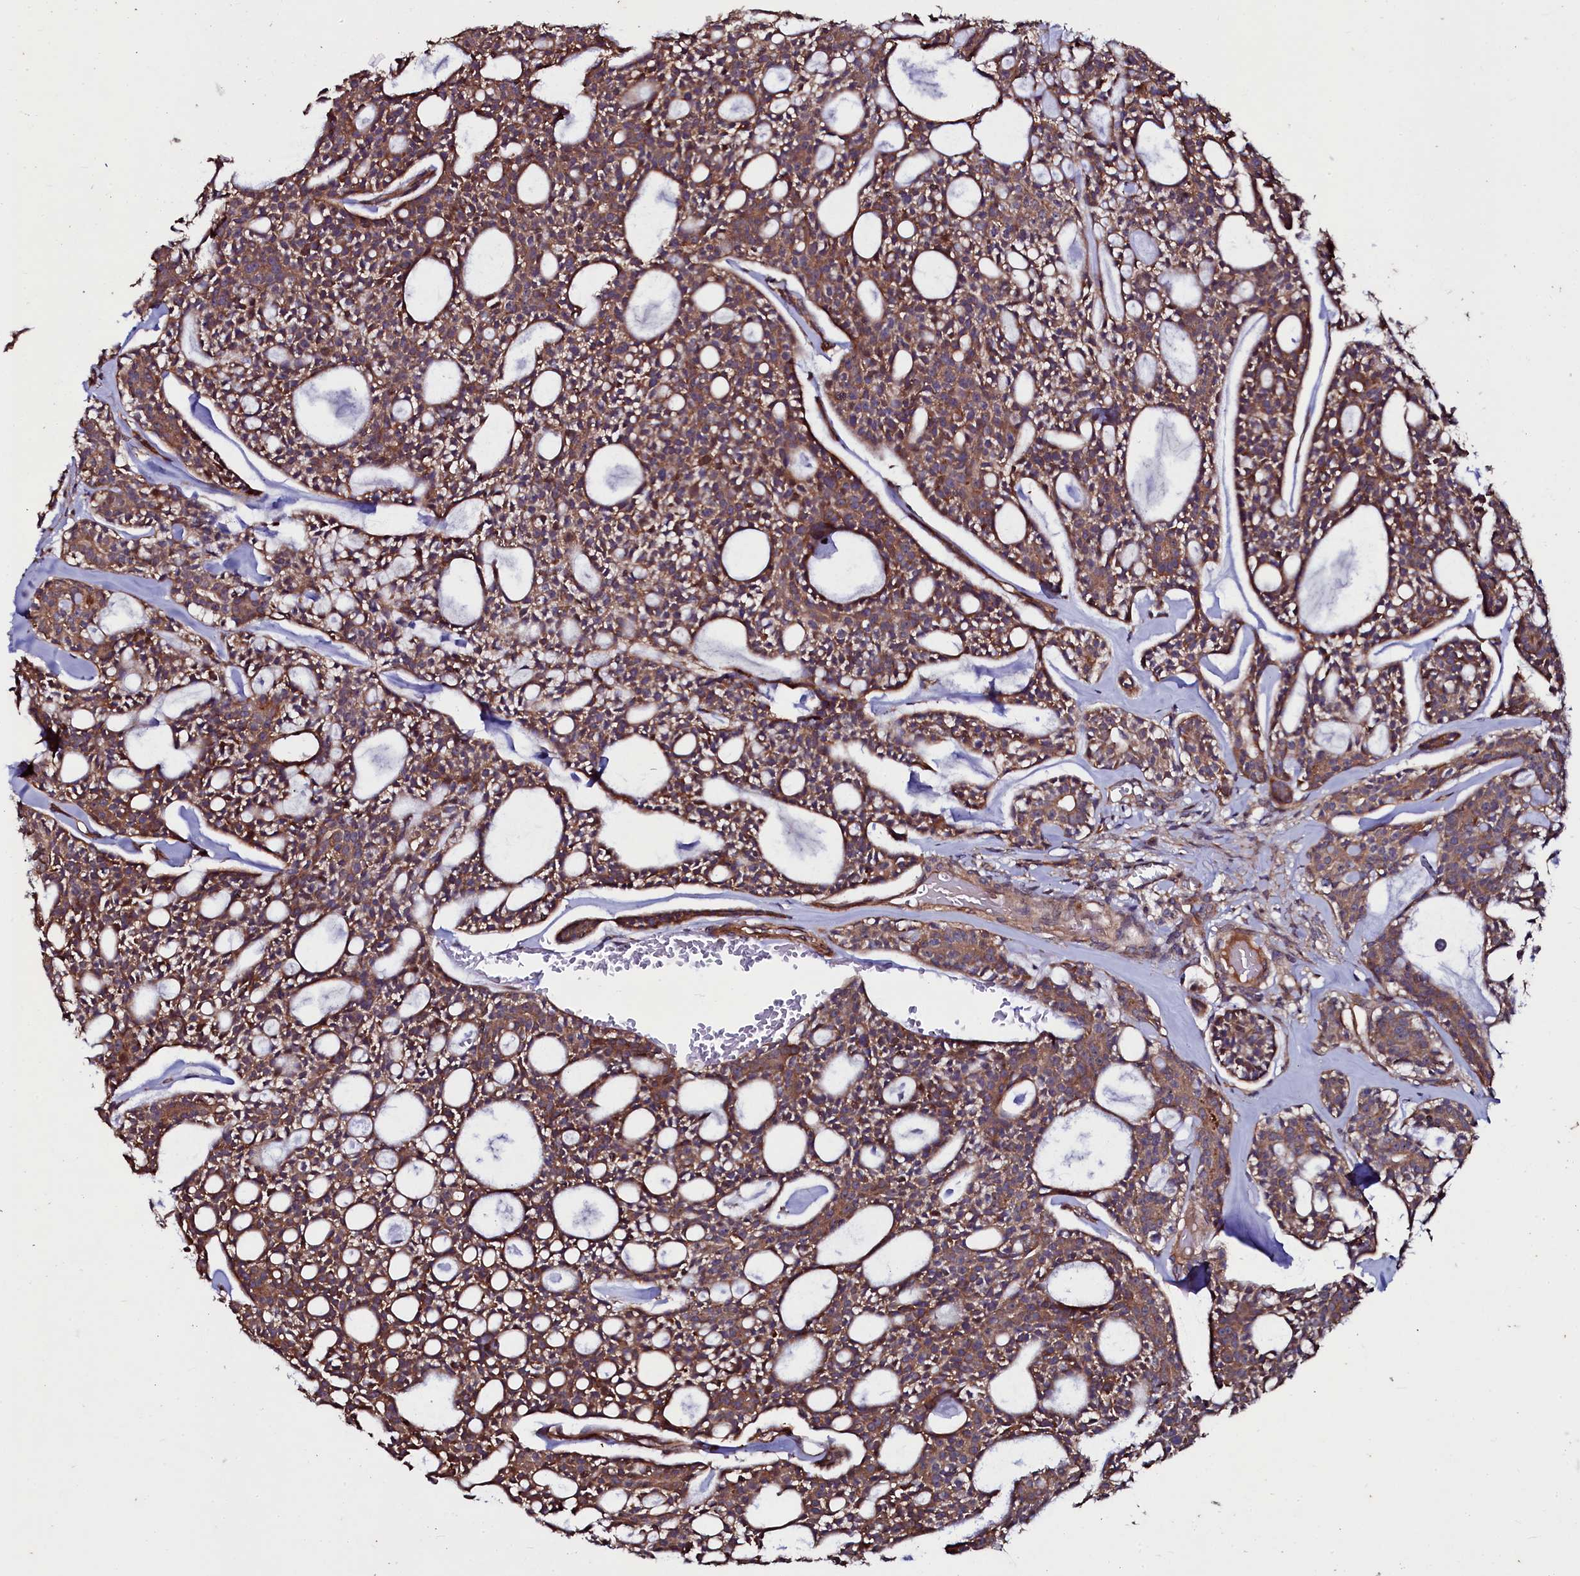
{"staining": {"intensity": "strong", "quantity": ">75%", "location": "cytoplasmic/membranous"}, "tissue": "head and neck cancer", "cell_type": "Tumor cells", "image_type": "cancer", "snomed": [{"axis": "morphology", "description": "Adenocarcinoma, NOS"}, {"axis": "topography", "description": "Salivary gland"}, {"axis": "topography", "description": "Head-Neck"}], "caption": "Head and neck adenocarcinoma stained with a protein marker demonstrates strong staining in tumor cells.", "gene": "USPL1", "patient": {"sex": "male", "age": 55}}